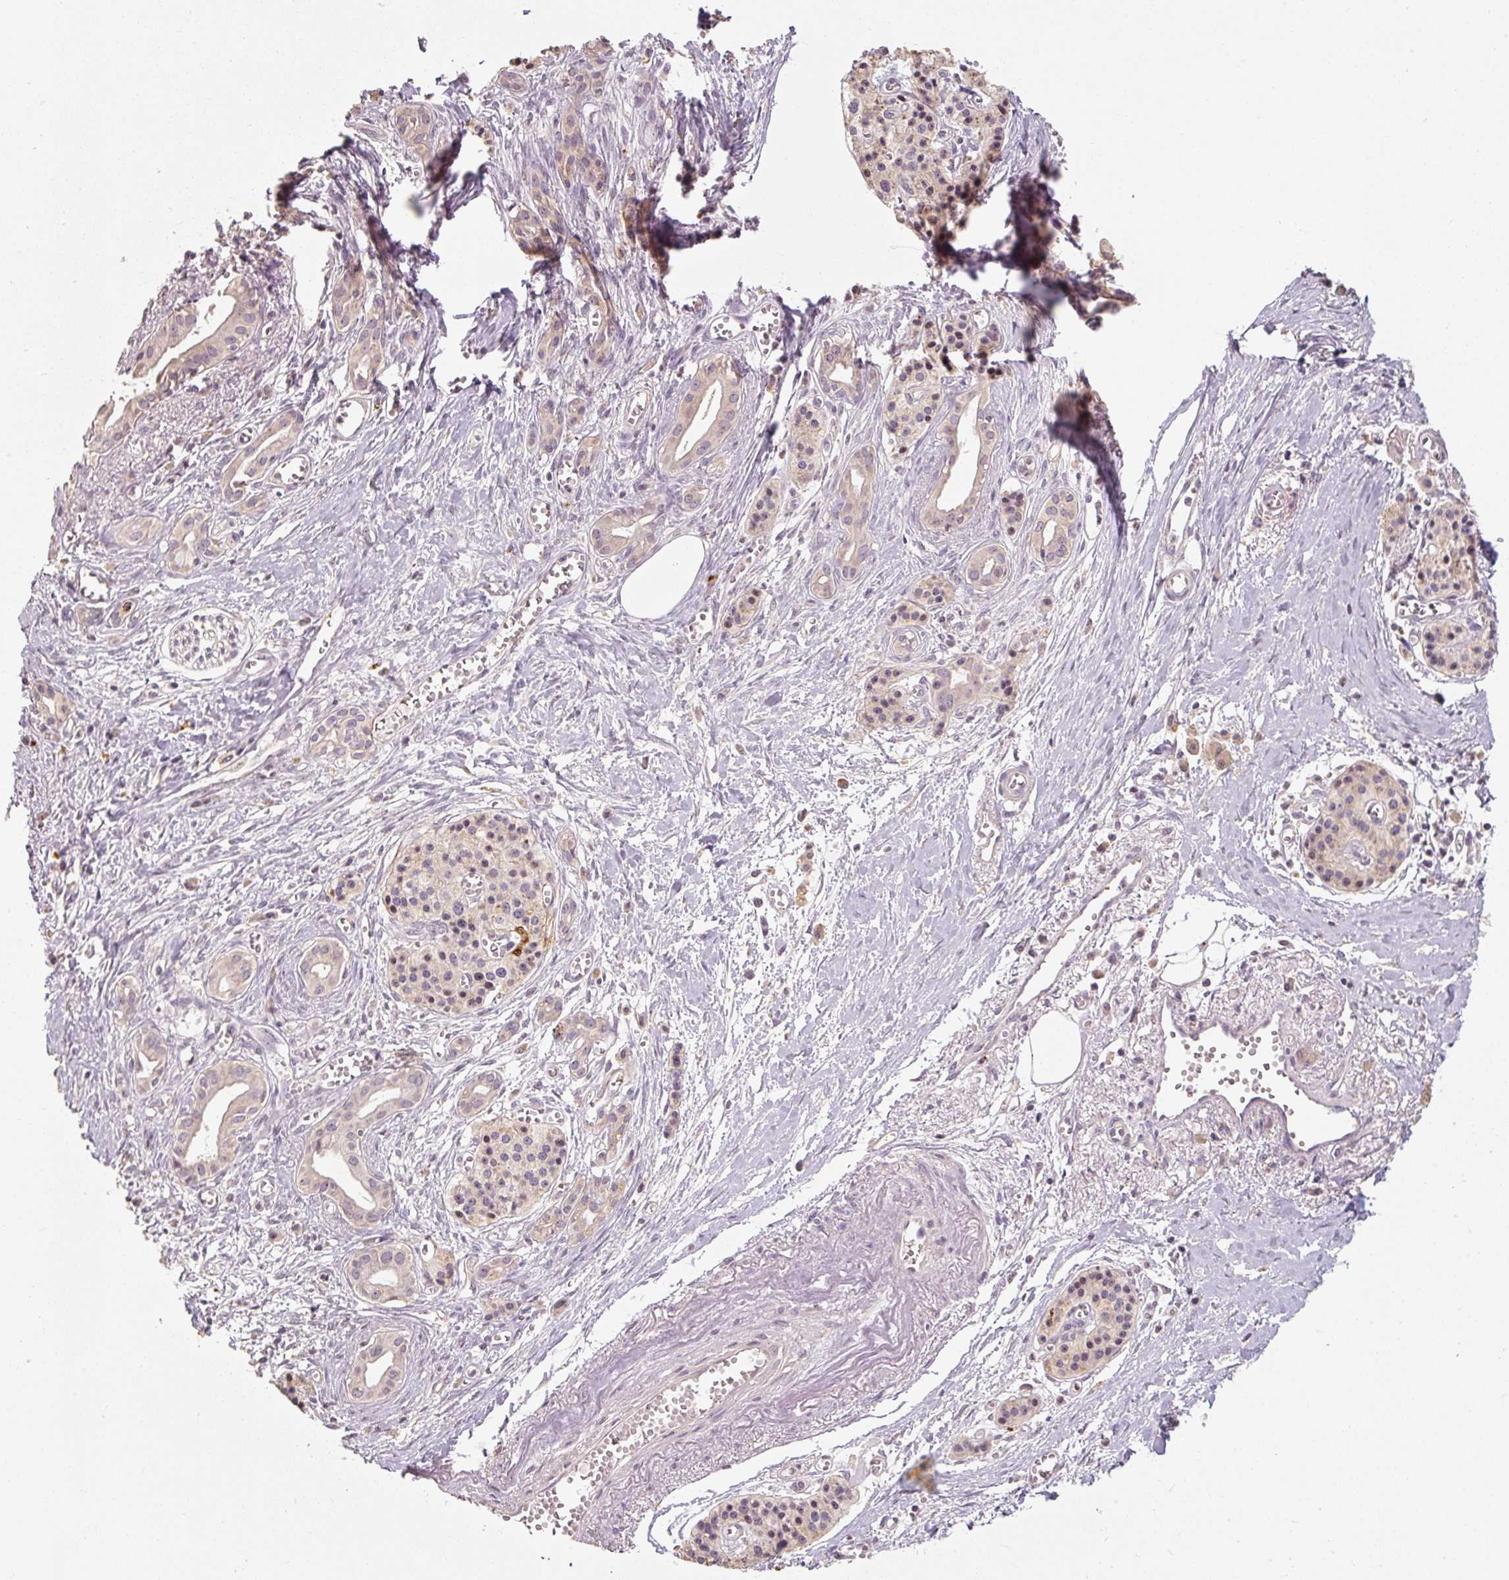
{"staining": {"intensity": "negative", "quantity": "none", "location": "none"}, "tissue": "pancreatic cancer", "cell_type": "Tumor cells", "image_type": "cancer", "snomed": [{"axis": "morphology", "description": "Adenocarcinoma, NOS"}, {"axis": "topography", "description": "Pancreas"}], "caption": "Photomicrograph shows no protein staining in tumor cells of pancreatic cancer (adenocarcinoma) tissue. Brightfield microscopy of IHC stained with DAB (3,3'-diaminobenzidine) (brown) and hematoxylin (blue), captured at high magnification.", "gene": "CFAP65", "patient": {"sex": "male", "age": 71}}